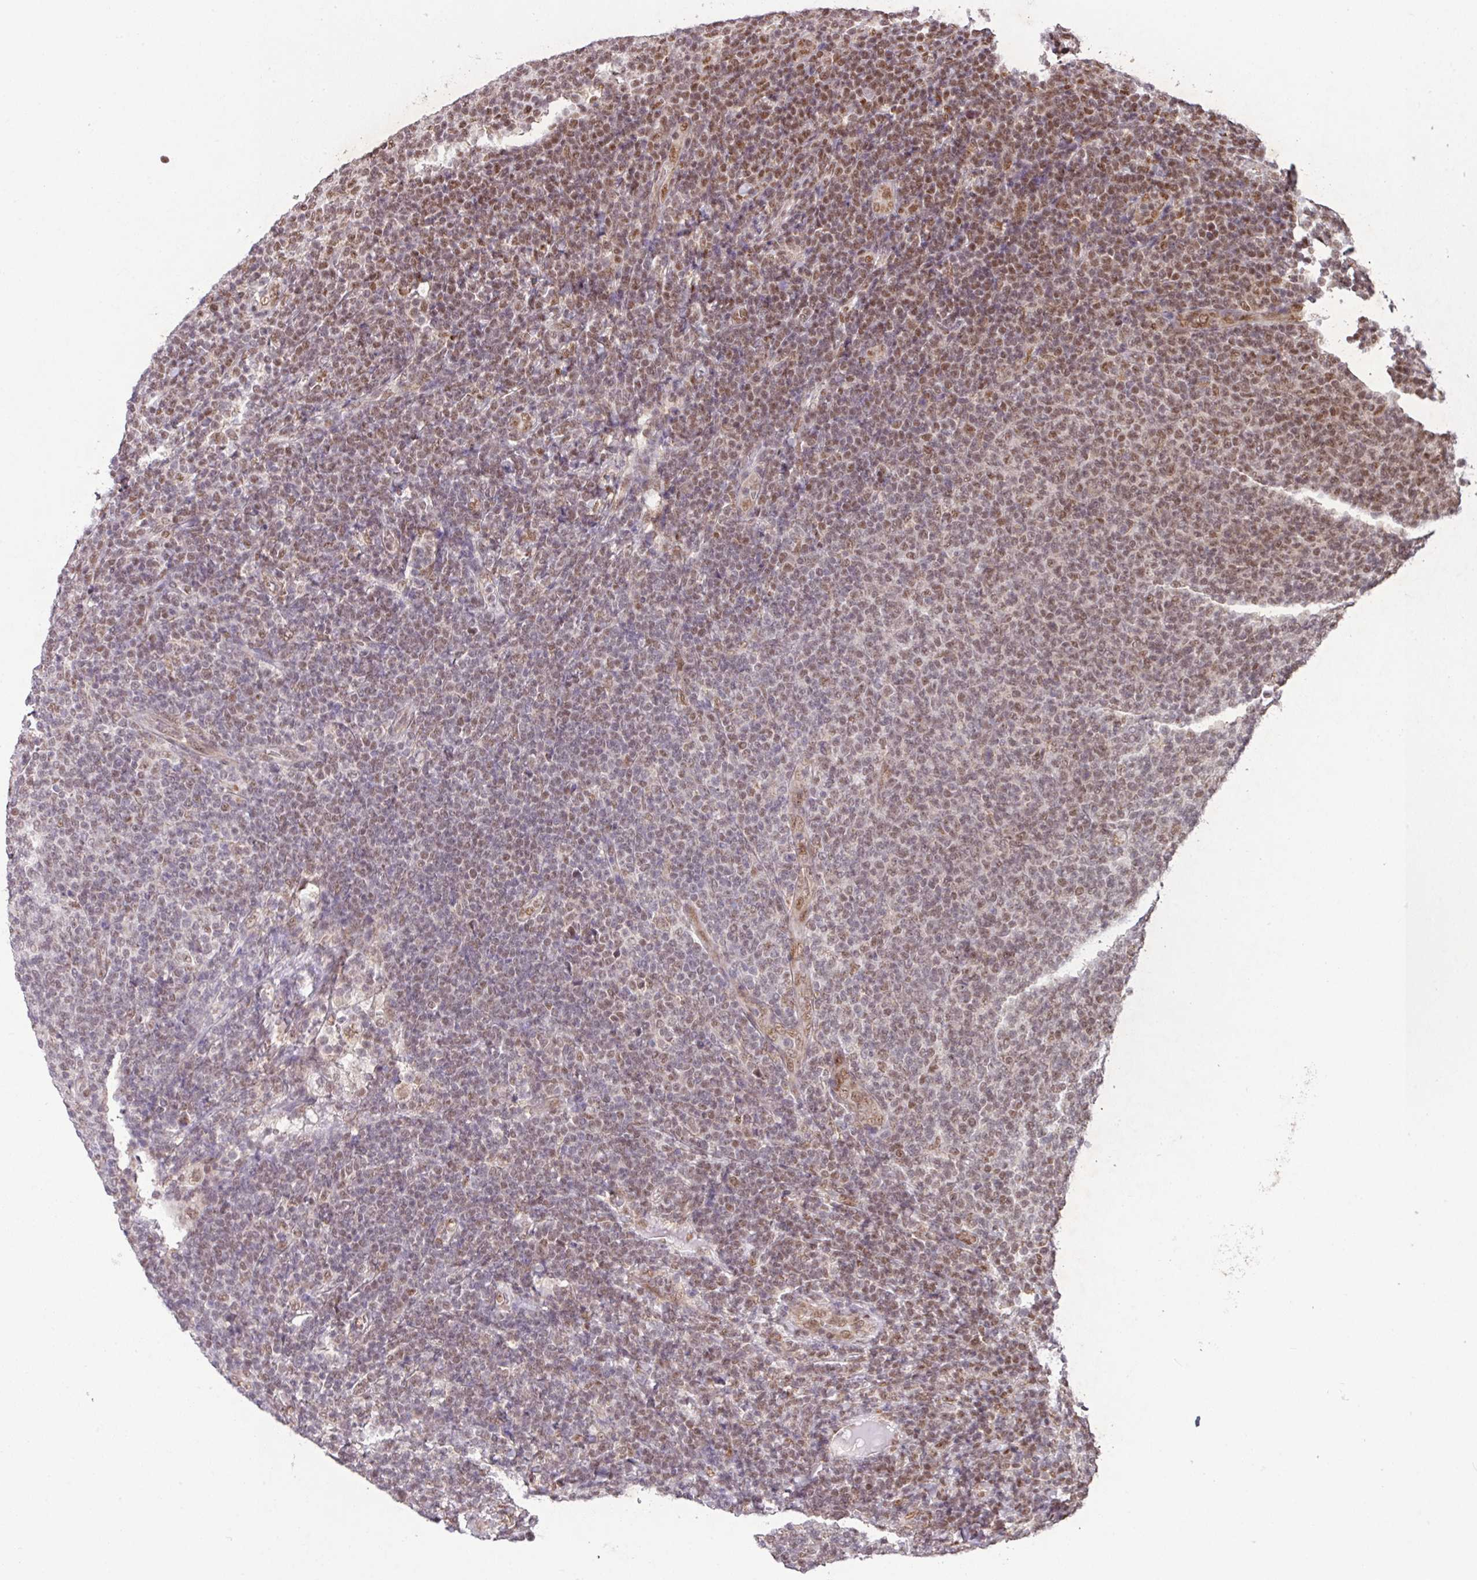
{"staining": {"intensity": "moderate", "quantity": "25%-75%", "location": "nuclear"}, "tissue": "lymphoma", "cell_type": "Tumor cells", "image_type": "cancer", "snomed": [{"axis": "morphology", "description": "Malignant lymphoma, non-Hodgkin's type, Low grade"}, {"axis": "topography", "description": "Lymph node"}], "caption": "Protein staining by immunohistochemistry demonstrates moderate nuclear expression in approximately 25%-75% of tumor cells in malignant lymphoma, non-Hodgkin's type (low-grade). Immunohistochemistry stains the protein of interest in brown and the nuclei are stained blue.", "gene": "PLK1", "patient": {"sex": "male", "age": 66}}